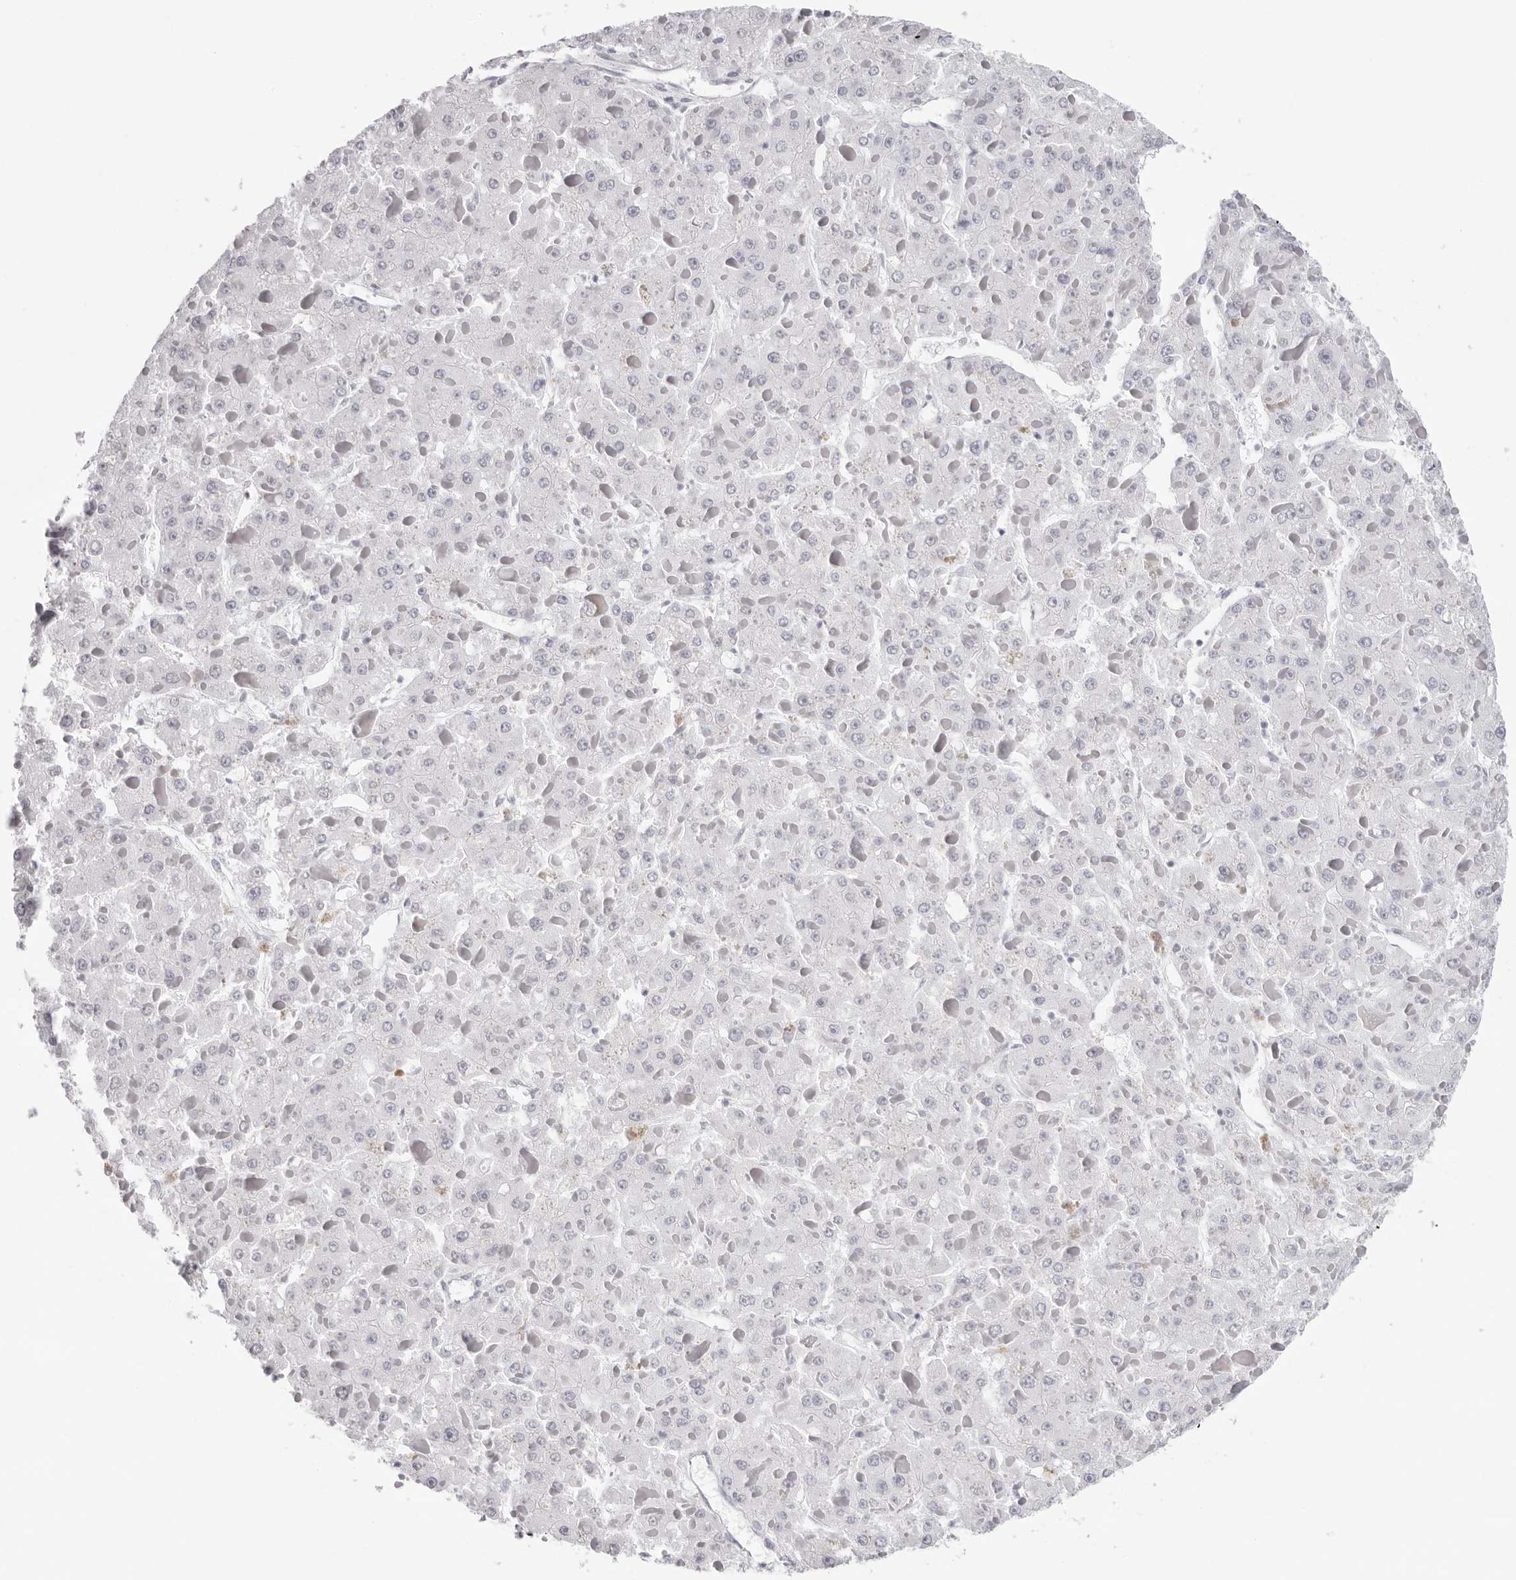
{"staining": {"intensity": "negative", "quantity": "none", "location": "none"}, "tissue": "liver cancer", "cell_type": "Tumor cells", "image_type": "cancer", "snomed": [{"axis": "morphology", "description": "Carcinoma, Hepatocellular, NOS"}, {"axis": "topography", "description": "Liver"}], "caption": "An immunohistochemistry image of liver cancer is shown. There is no staining in tumor cells of liver cancer.", "gene": "INSL3", "patient": {"sex": "female", "age": 73}}